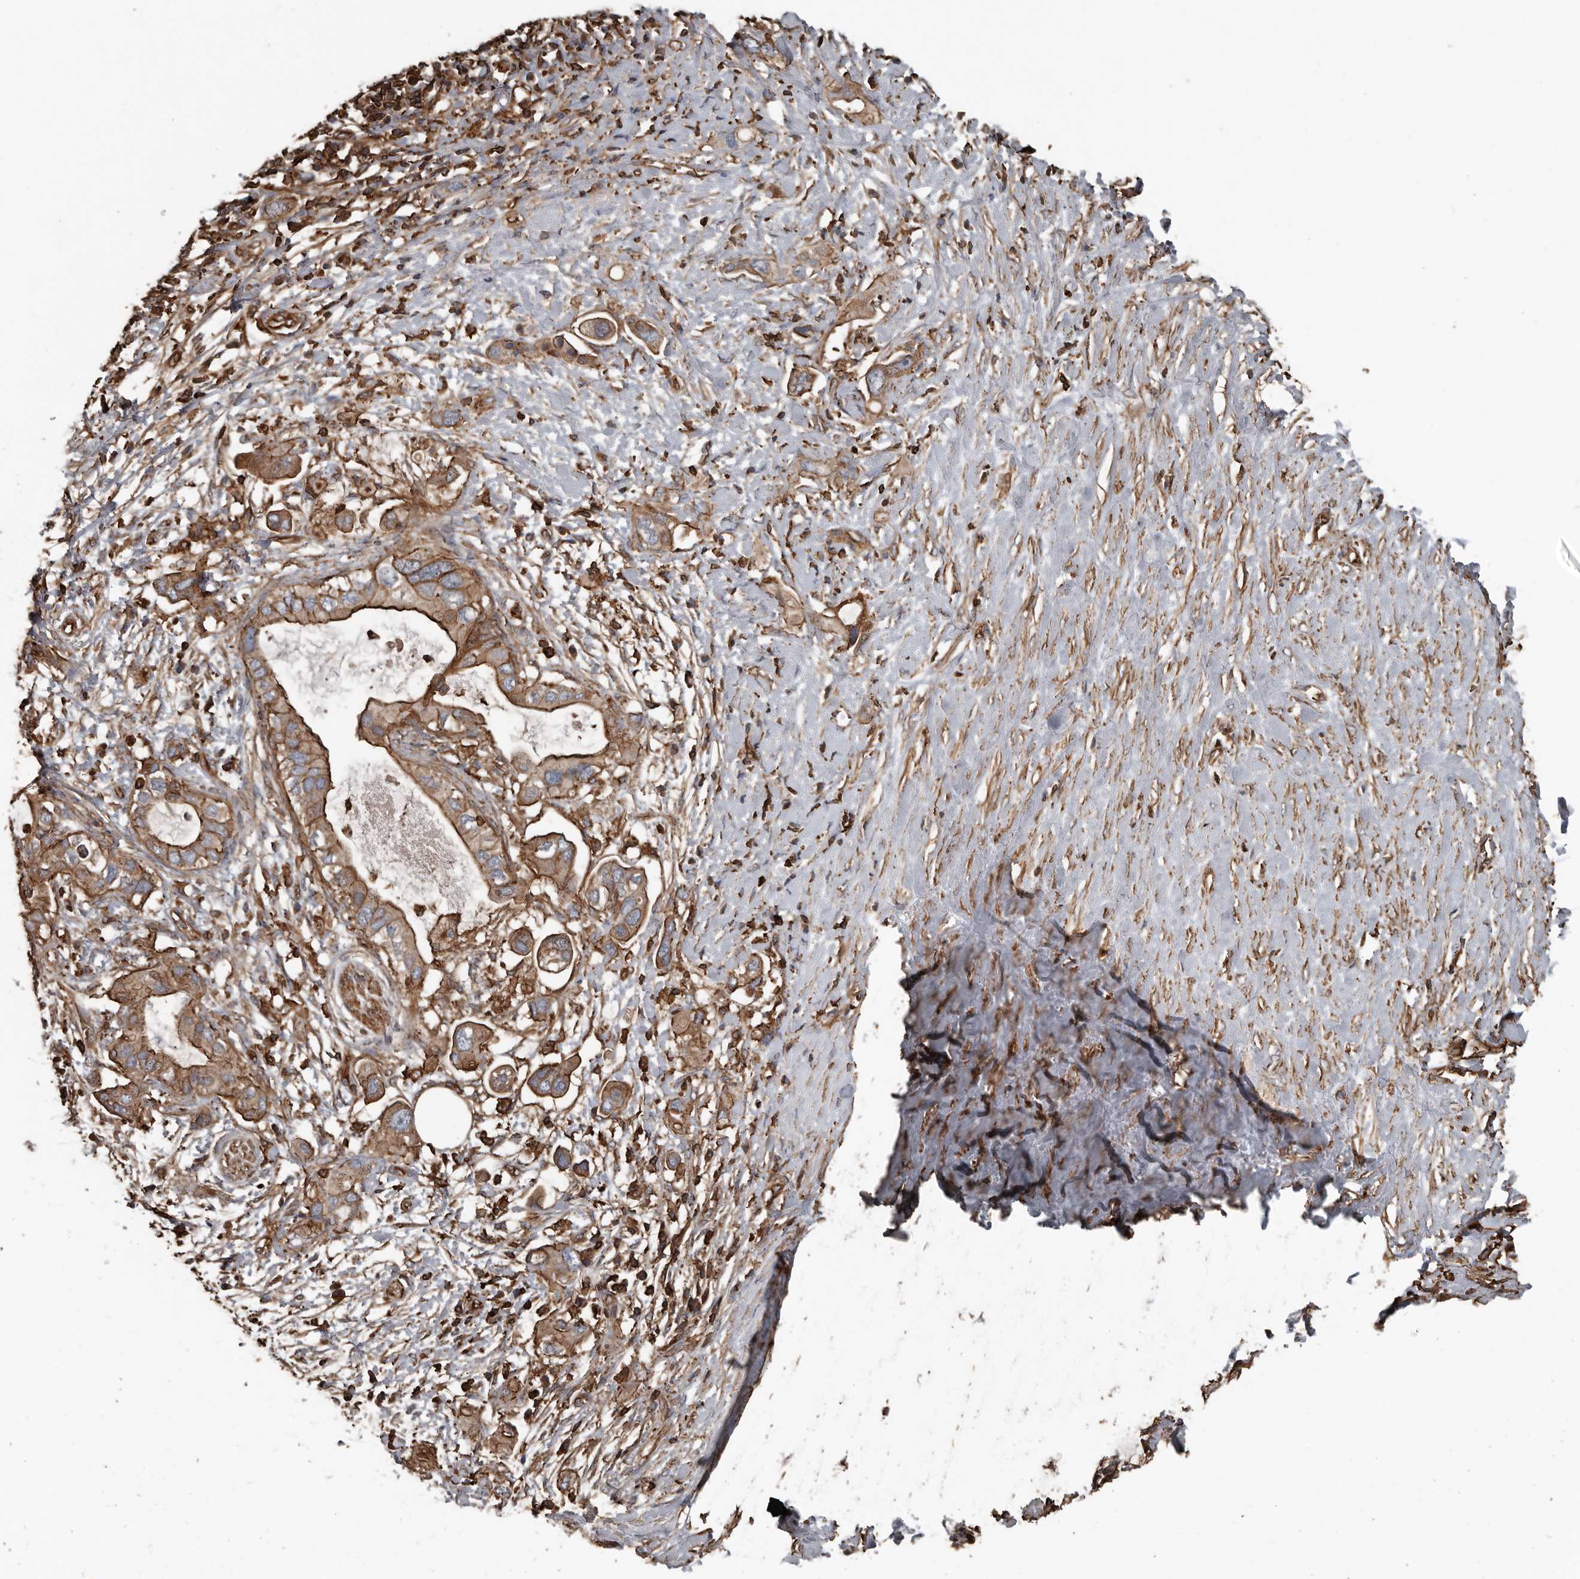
{"staining": {"intensity": "moderate", "quantity": ">75%", "location": "cytoplasmic/membranous"}, "tissue": "pancreatic cancer", "cell_type": "Tumor cells", "image_type": "cancer", "snomed": [{"axis": "morphology", "description": "Adenocarcinoma, NOS"}, {"axis": "topography", "description": "Pancreas"}], "caption": "This is an image of immunohistochemistry (IHC) staining of adenocarcinoma (pancreatic), which shows moderate positivity in the cytoplasmic/membranous of tumor cells.", "gene": "DENND6B", "patient": {"sex": "female", "age": 56}}